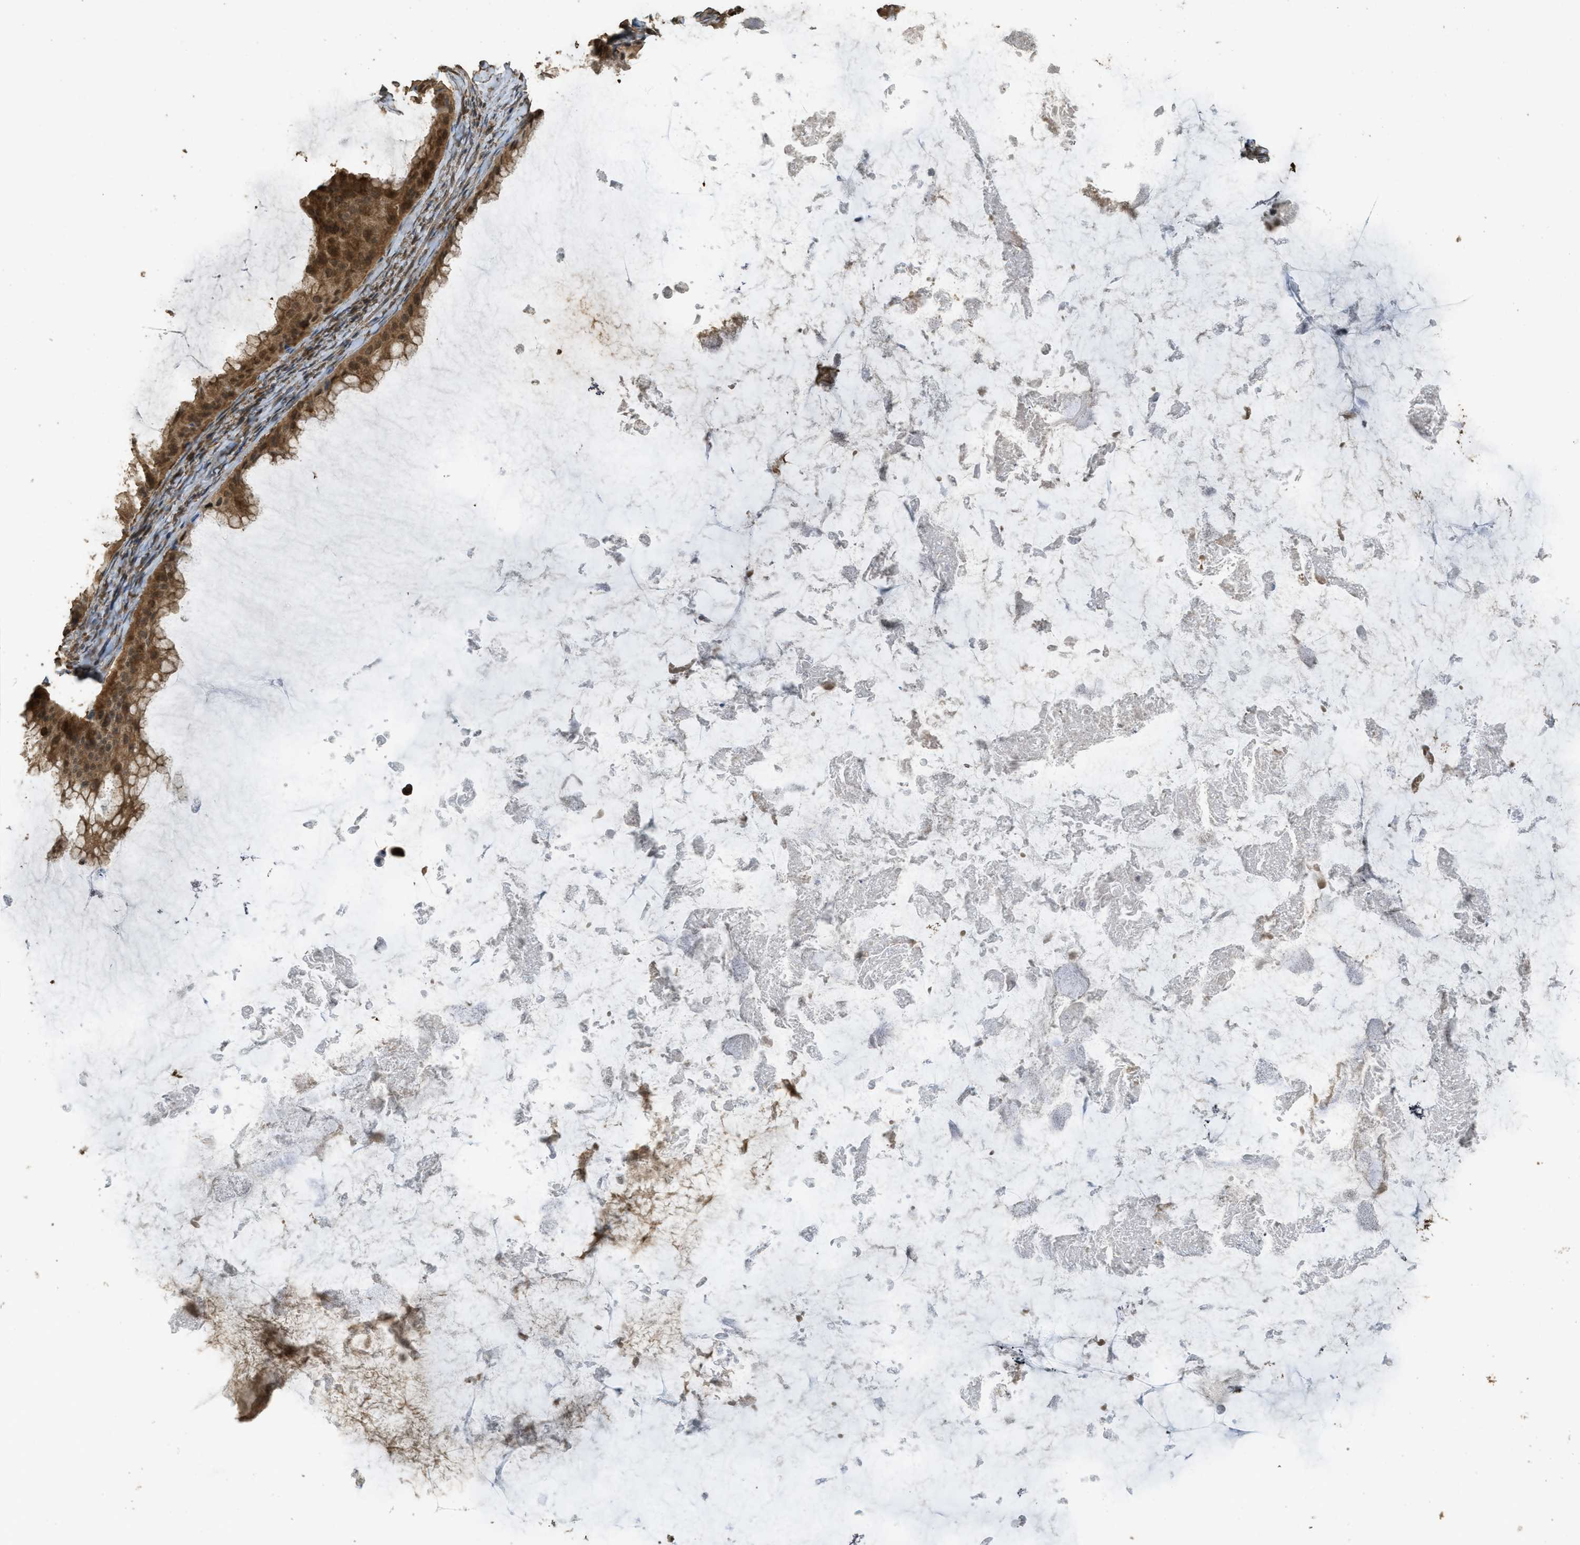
{"staining": {"intensity": "moderate", "quantity": ">75%", "location": "cytoplasmic/membranous,nuclear"}, "tissue": "ovarian cancer", "cell_type": "Tumor cells", "image_type": "cancer", "snomed": [{"axis": "morphology", "description": "Cystadenocarcinoma, mucinous, NOS"}, {"axis": "topography", "description": "Ovary"}], "caption": "IHC (DAB) staining of ovarian mucinous cystadenocarcinoma shows moderate cytoplasmic/membranous and nuclear protein positivity in approximately >75% of tumor cells. Using DAB (3,3'-diaminobenzidine) (brown) and hematoxylin (blue) stains, captured at high magnification using brightfield microscopy.", "gene": "CTPS1", "patient": {"sex": "female", "age": 61}}